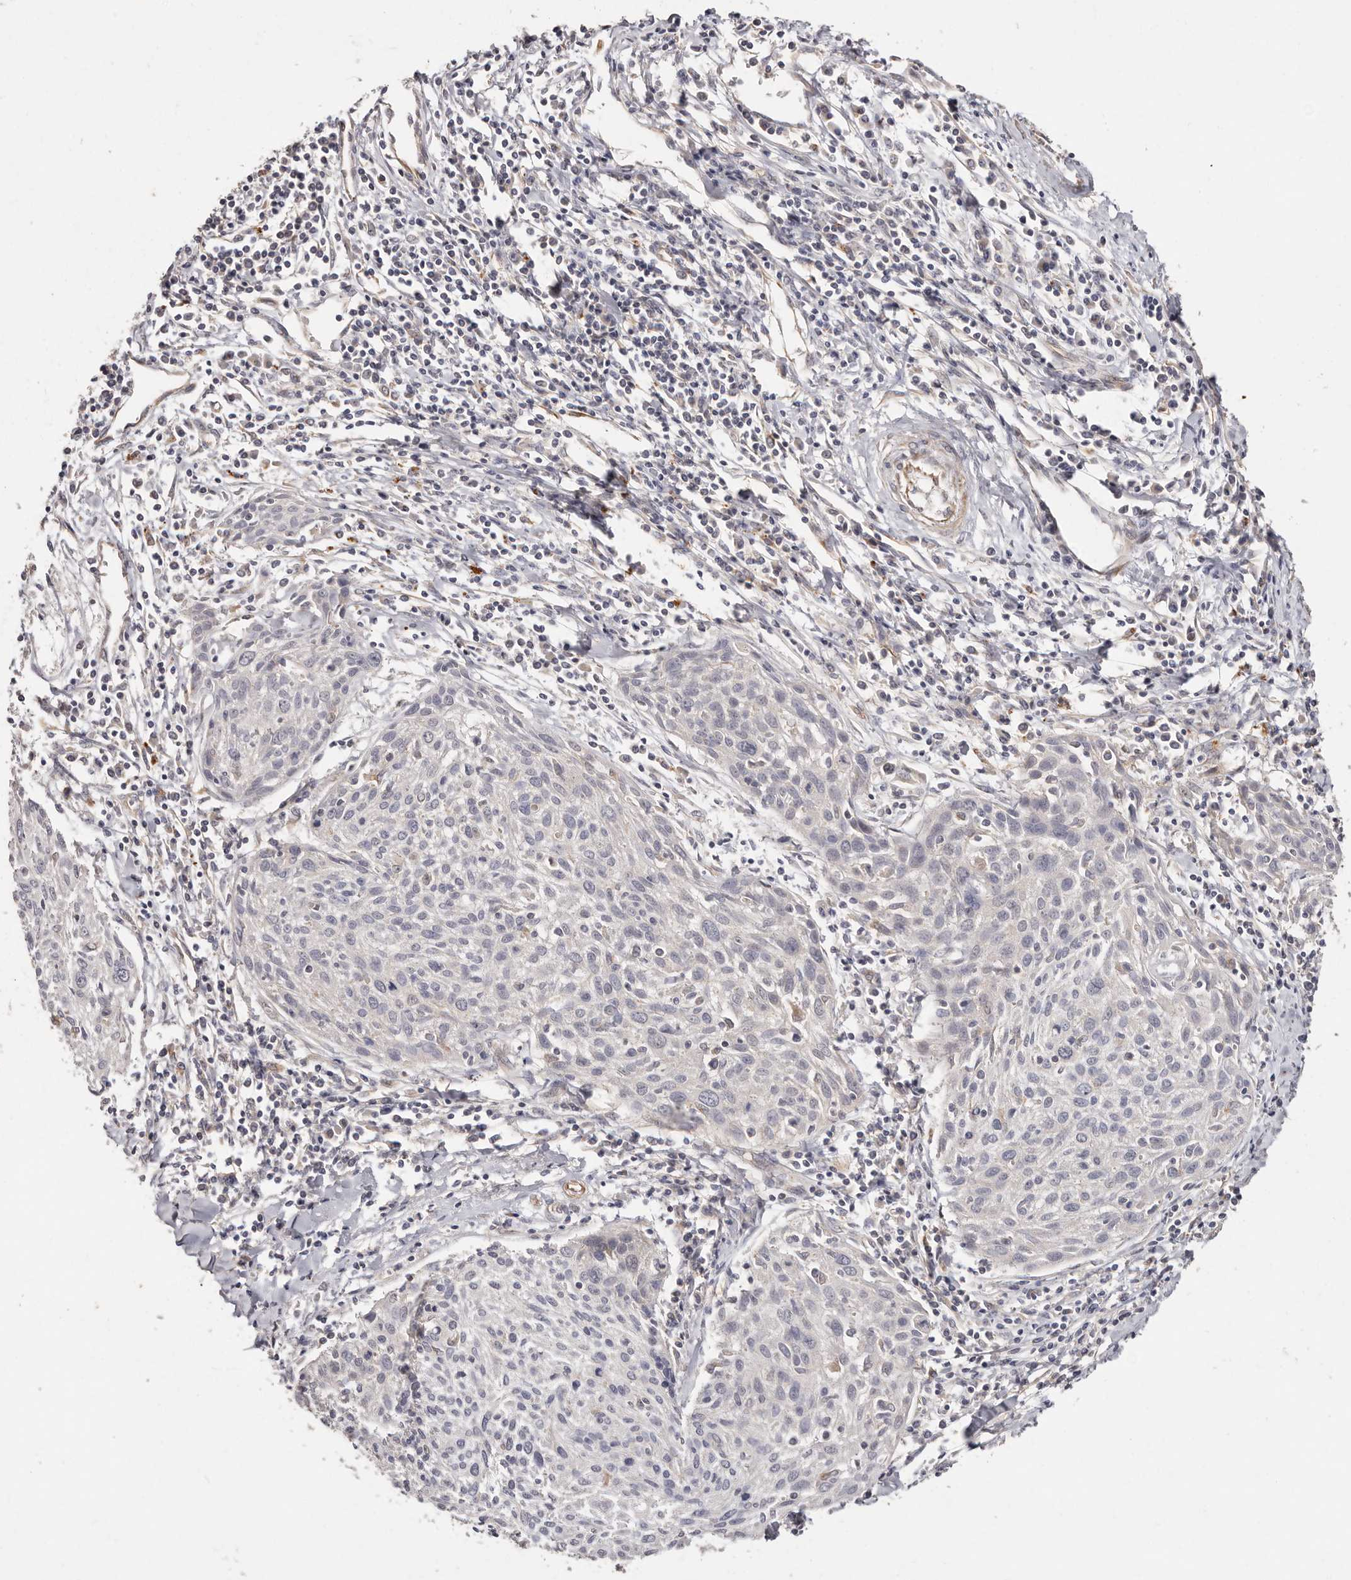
{"staining": {"intensity": "negative", "quantity": "none", "location": "none"}, "tissue": "cervical cancer", "cell_type": "Tumor cells", "image_type": "cancer", "snomed": [{"axis": "morphology", "description": "Squamous cell carcinoma, NOS"}, {"axis": "topography", "description": "Cervix"}], "caption": "A high-resolution histopathology image shows immunohistochemistry staining of cervical squamous cell carcinoma, which exhibits no significant positivity in tumor cells.", "gene": "THBS3", "patient": {"sex": "female", "age": 51}}